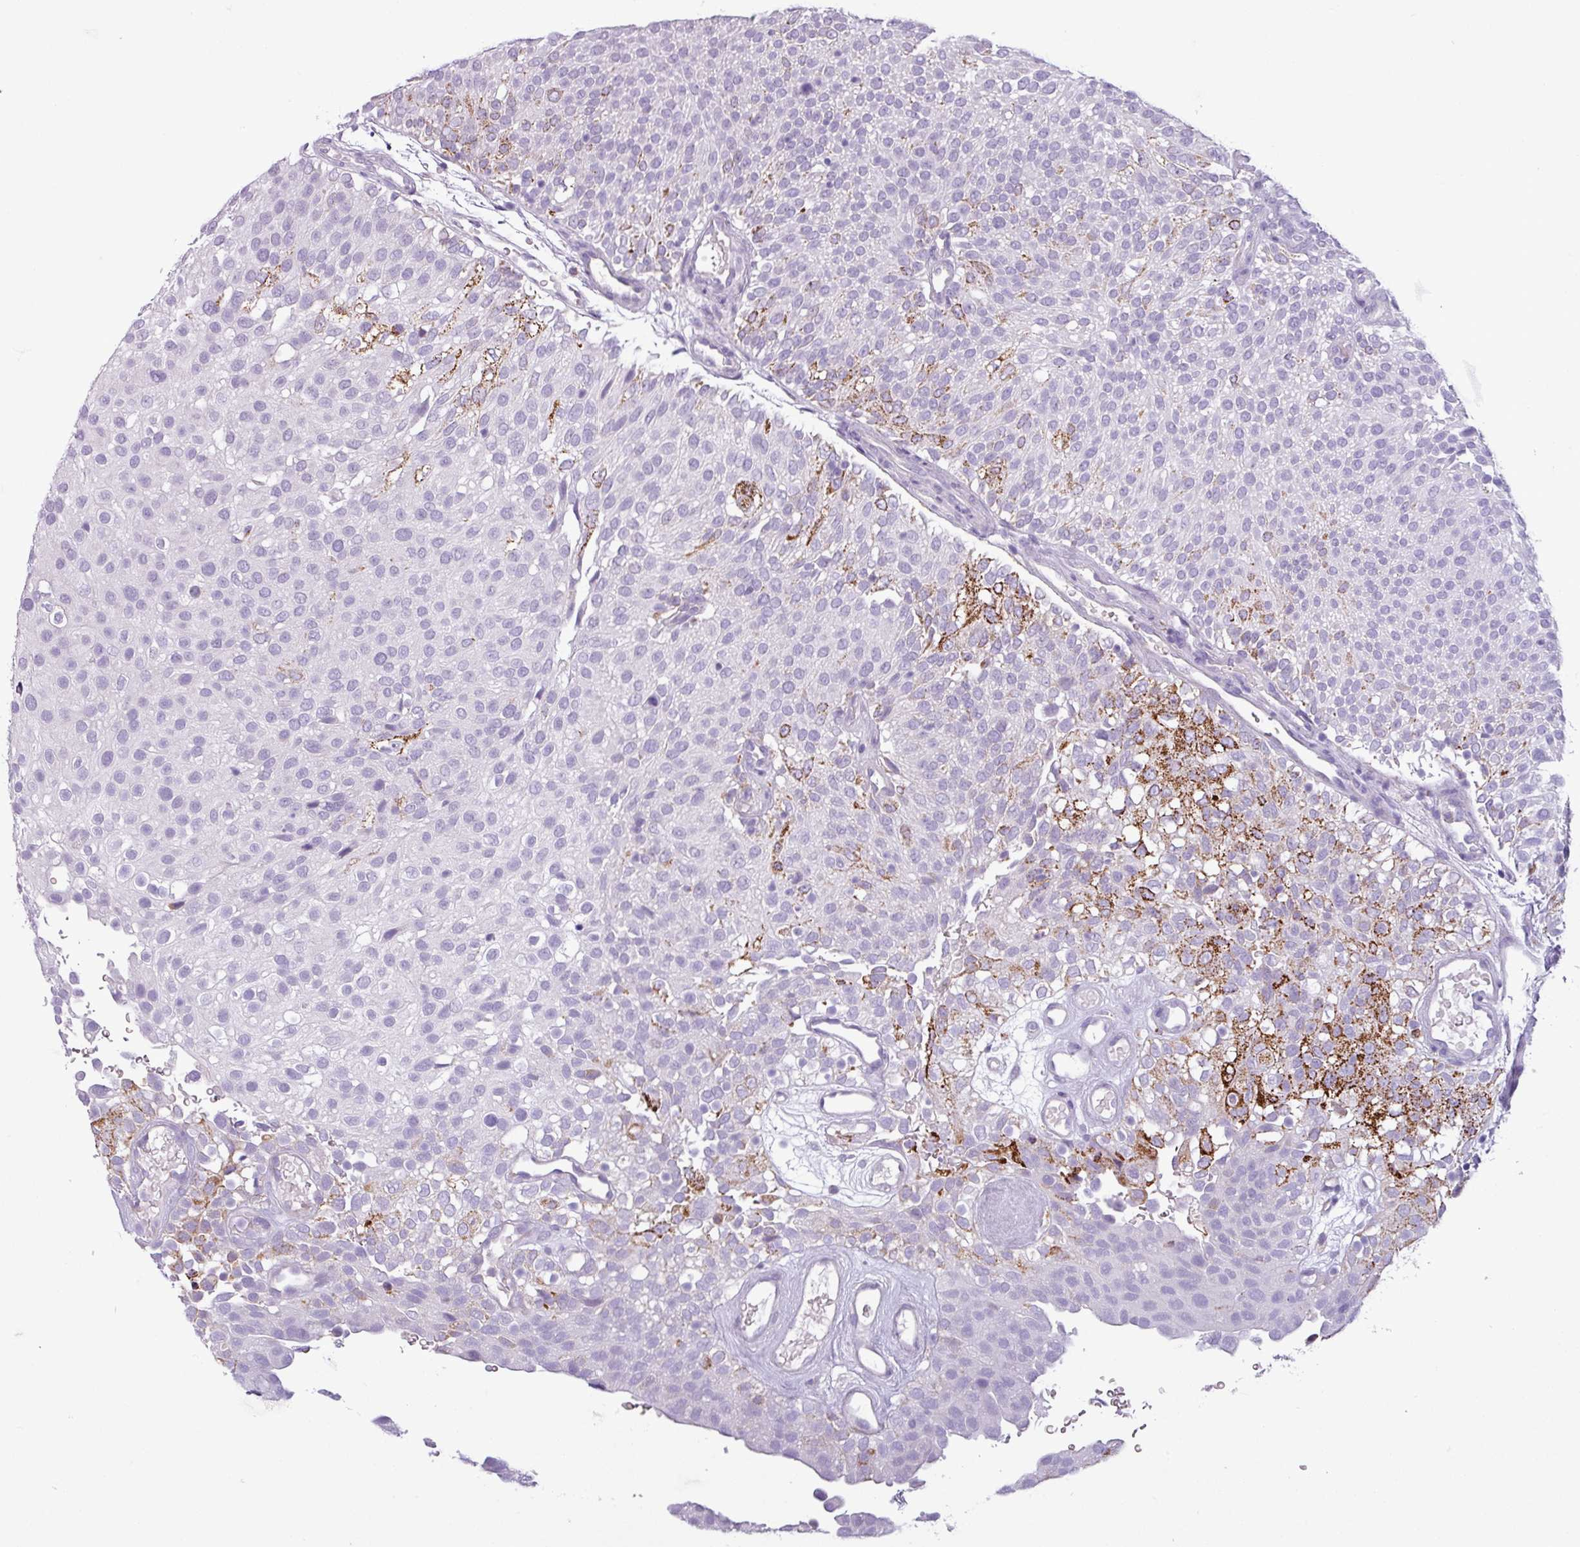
{"staining": {"intensity": "strong", "quantity": "<25%", "location": "cytoplasmic/membranous"}, "tissue": "urothelial cancer", "cell_type": "Tumor cells", "image_type": "cancer", "snomed": [{"axis": "morphology", "description": "Urothelial carcinoma, Low grade"}, {"axis": "topography", "description": "Urinary bladder"}], "caption": "Immunohistochemistry micrograph of neoplastic tissue: low-grade urothelial carcinoma stained using IHC exhibits medium levels of strong protein expression localized specifically in the cytoplasmic/membranous of tumor cells, appearing as a cytoplasmic/membranous brown color.", "gene": "ZNF667", "patient": {"sex": "male", "age": 78}}